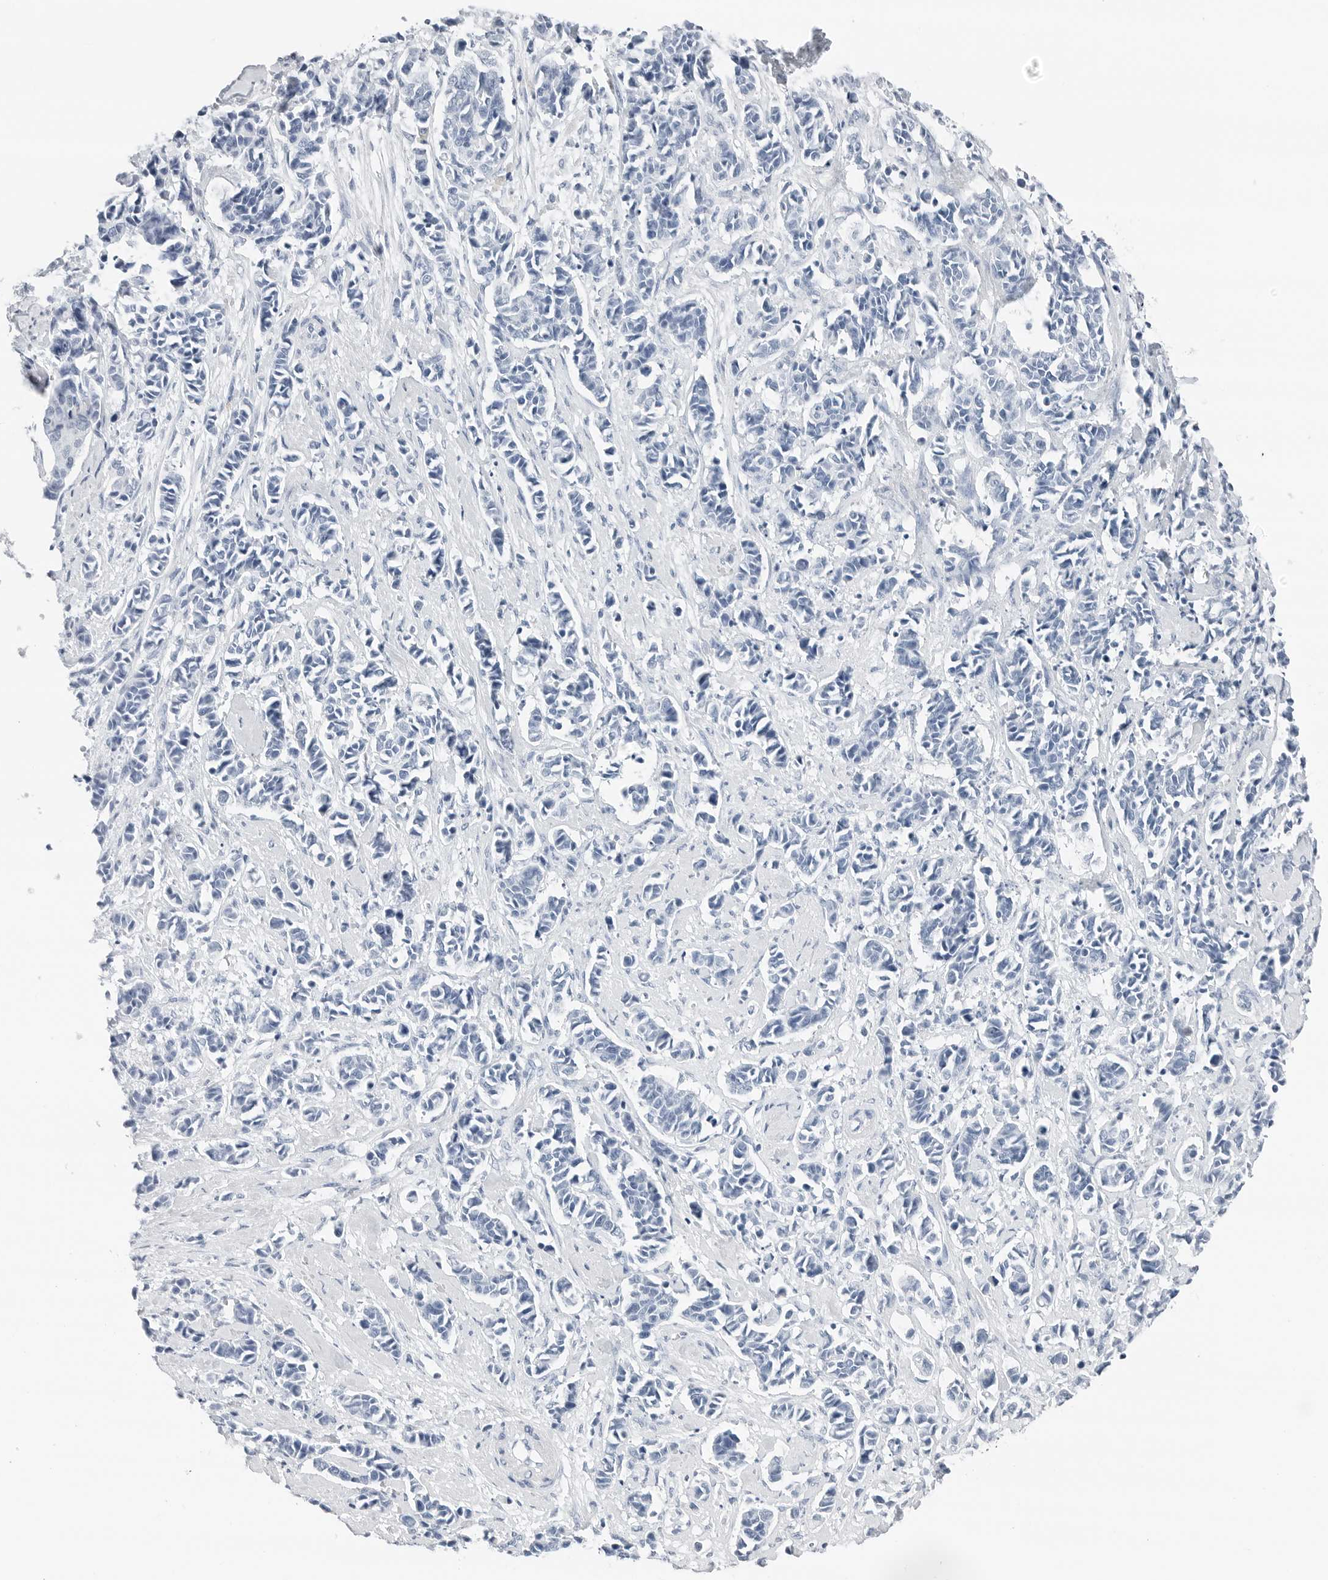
{"staining": {"intensity": "negative", "quantity": "none", "location": "none"}, "tissue": "cervical cancer", "cell_type": "Tumor cells", "image_type": "cancer", "snomed": [{"axis": "morphology", "description": "Normal tissue, NOS"}, {"axis": "morphology", "description": "Squamous cell carcinoma, NOS"}, {"axis": "topography", "description": "Cervix"}], "caption": "Tumor cells show no significant protein positivity in cervical squamous cell carcinoma. The staining was performed using DAB (3,3'-diaminobenzidine) to visualize the protein expression in brown, while the nuclei were stained in blue with hematoxylin (Magnification: 20x).", "gene": "SLPI", "patient": {"sex": "female", "age": 35}}